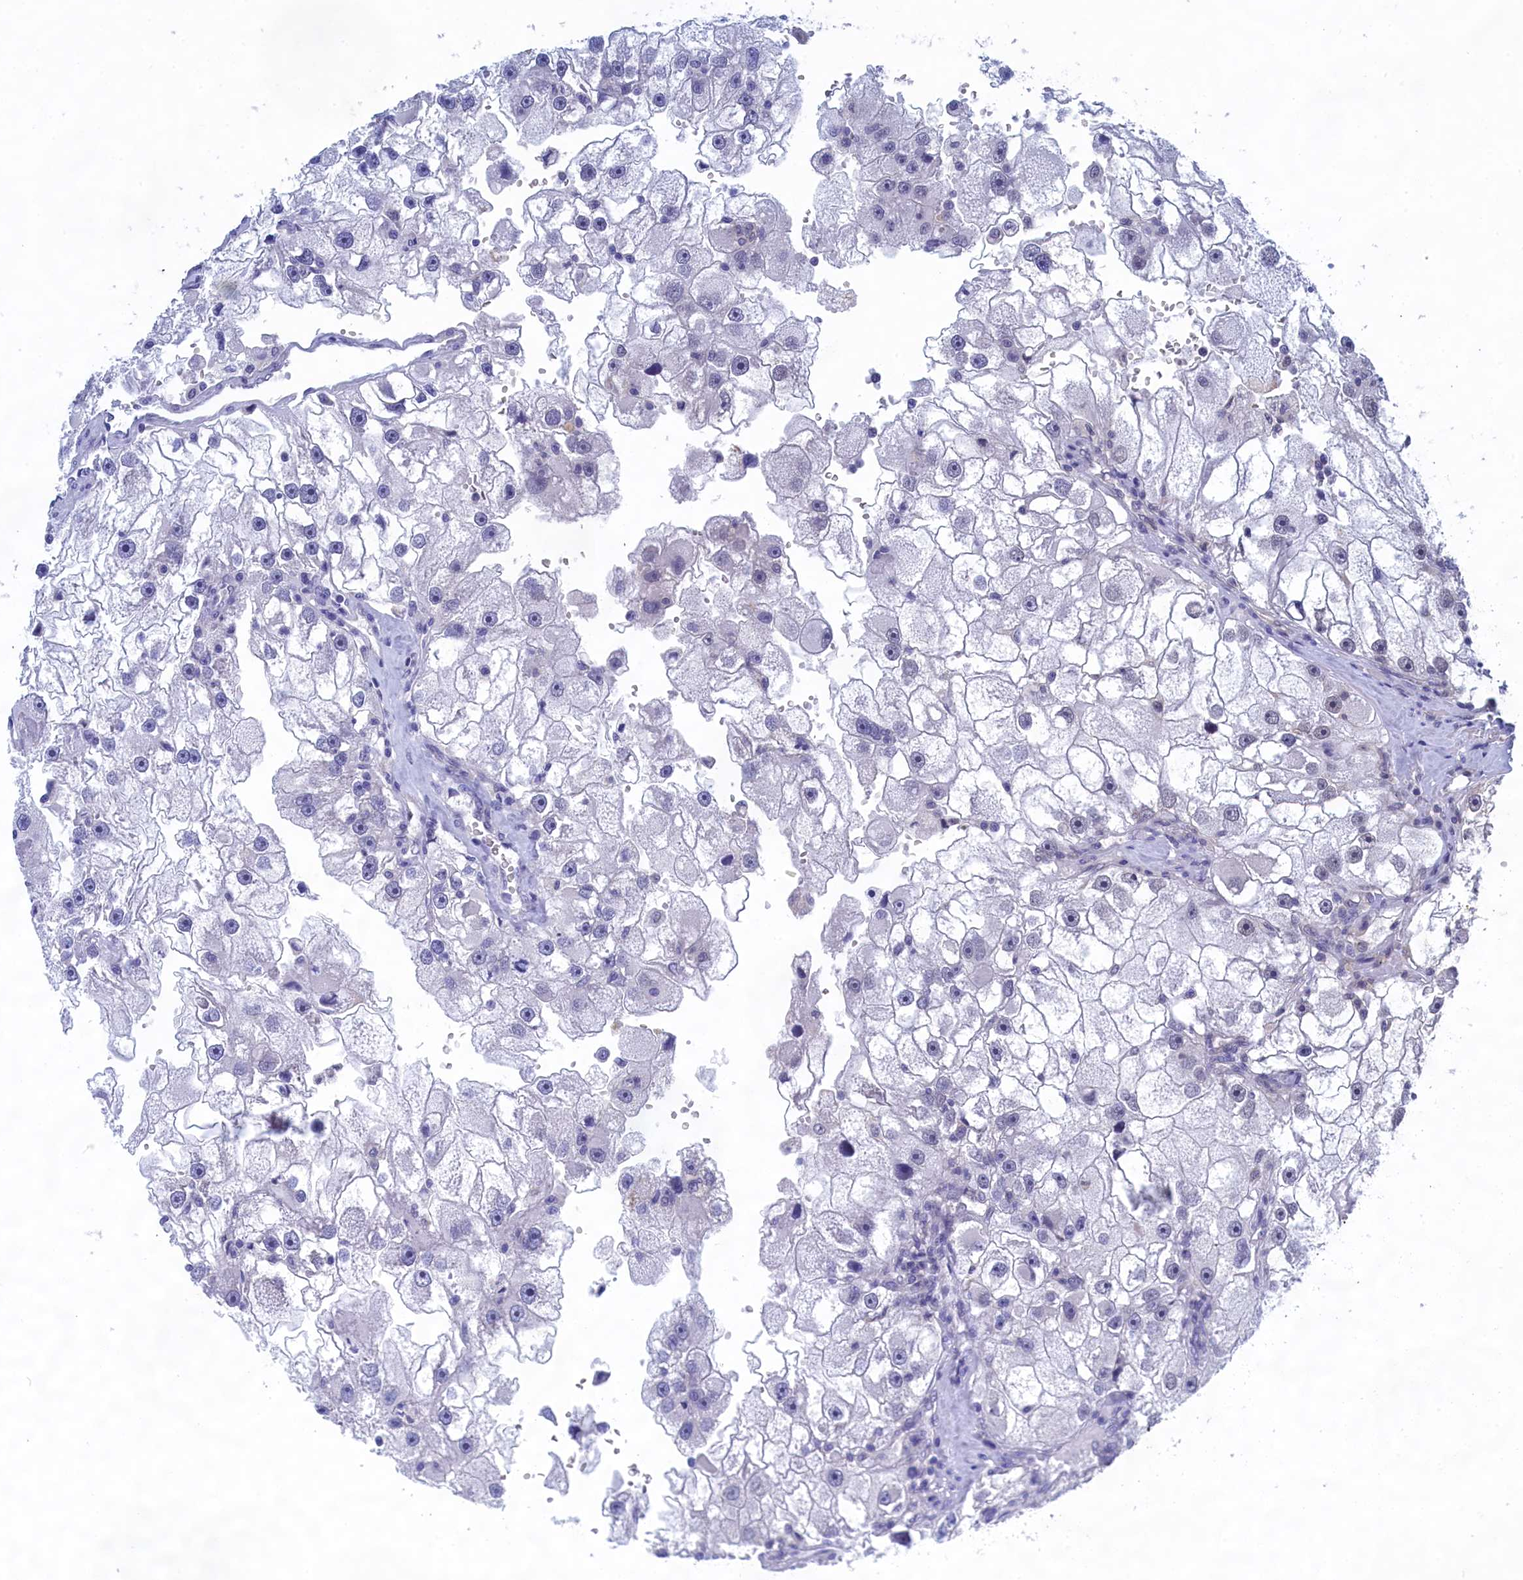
{"staining": {"intensity": "negative", "quantity": "none", "location": "none"}, "tissue": "renal cancer", "cell_type": "Tumor cells", "image_type": "cancer", "snomed": [{"axis": "morphology", "description": "Adenocarcinoma, NOS"}, {"axis": "topography", "description": "Kidney"}], "caption": "Histopathology image shows no significant protein staining in tumor cells of adenocarcinoma (renal).", "gene": "PGP", "patient": {"sex": "male", "age": 63}}